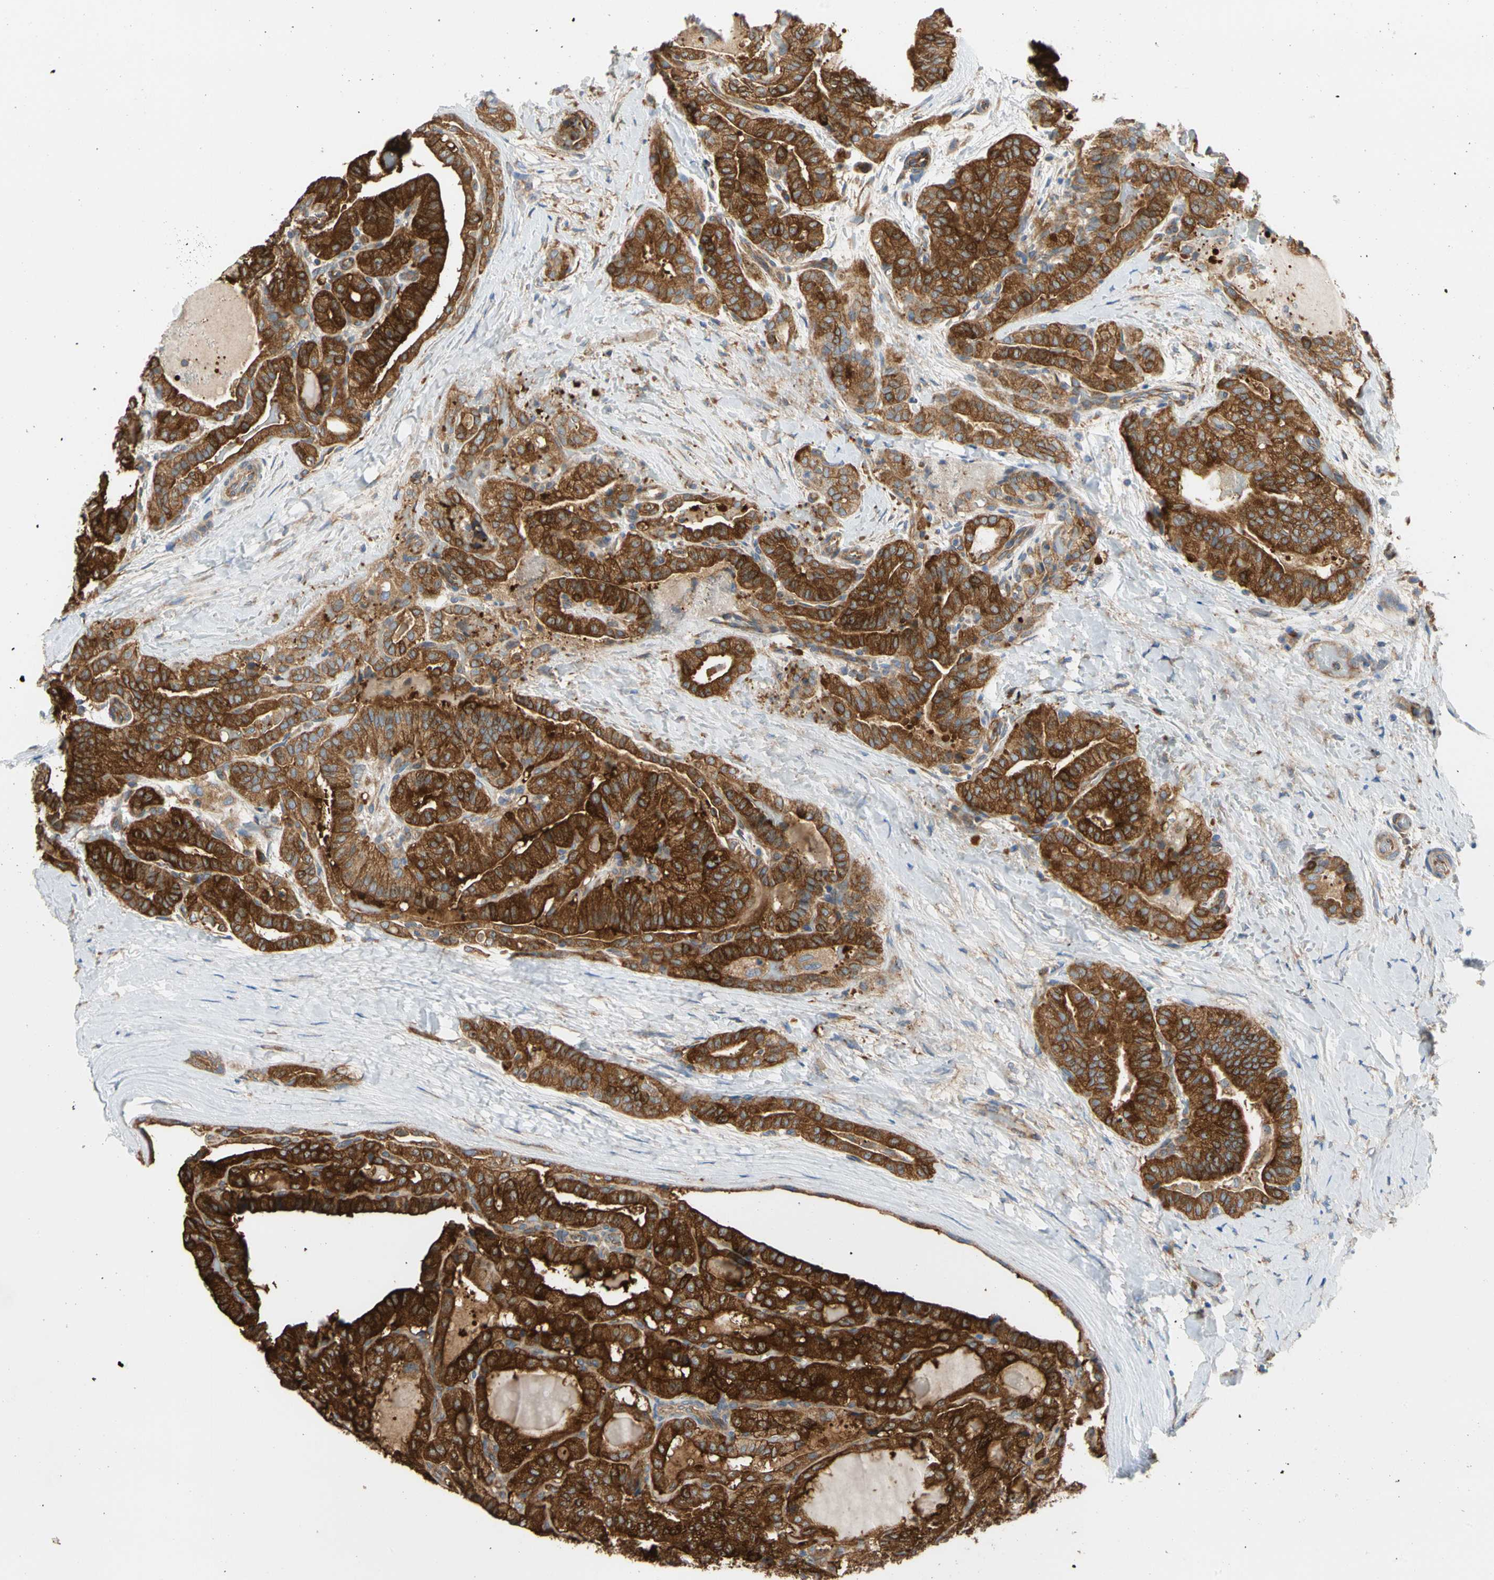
{"staining": {"intensity": "strong", "quantity": ">75%", "location": "cytoplasmic/membranous"}, "tissue": "thyroid cancer", "cell_type": "Tumor cells", "image_type": "cancer", "snomed": [{"axis": "morphology", "description": "Papillary adenocarcinoma, NOS"}, {"axis": "topography", "description": "Thyroid gland"}], "caption": "Tumor cells reveal high levels of strong cytoplasmic/membranous staining in approximately >75% of cells in papillary adenocarcinoma (thyroid).", "gene": "GPHN", "patient": {"sex": "male", "age": 77}}